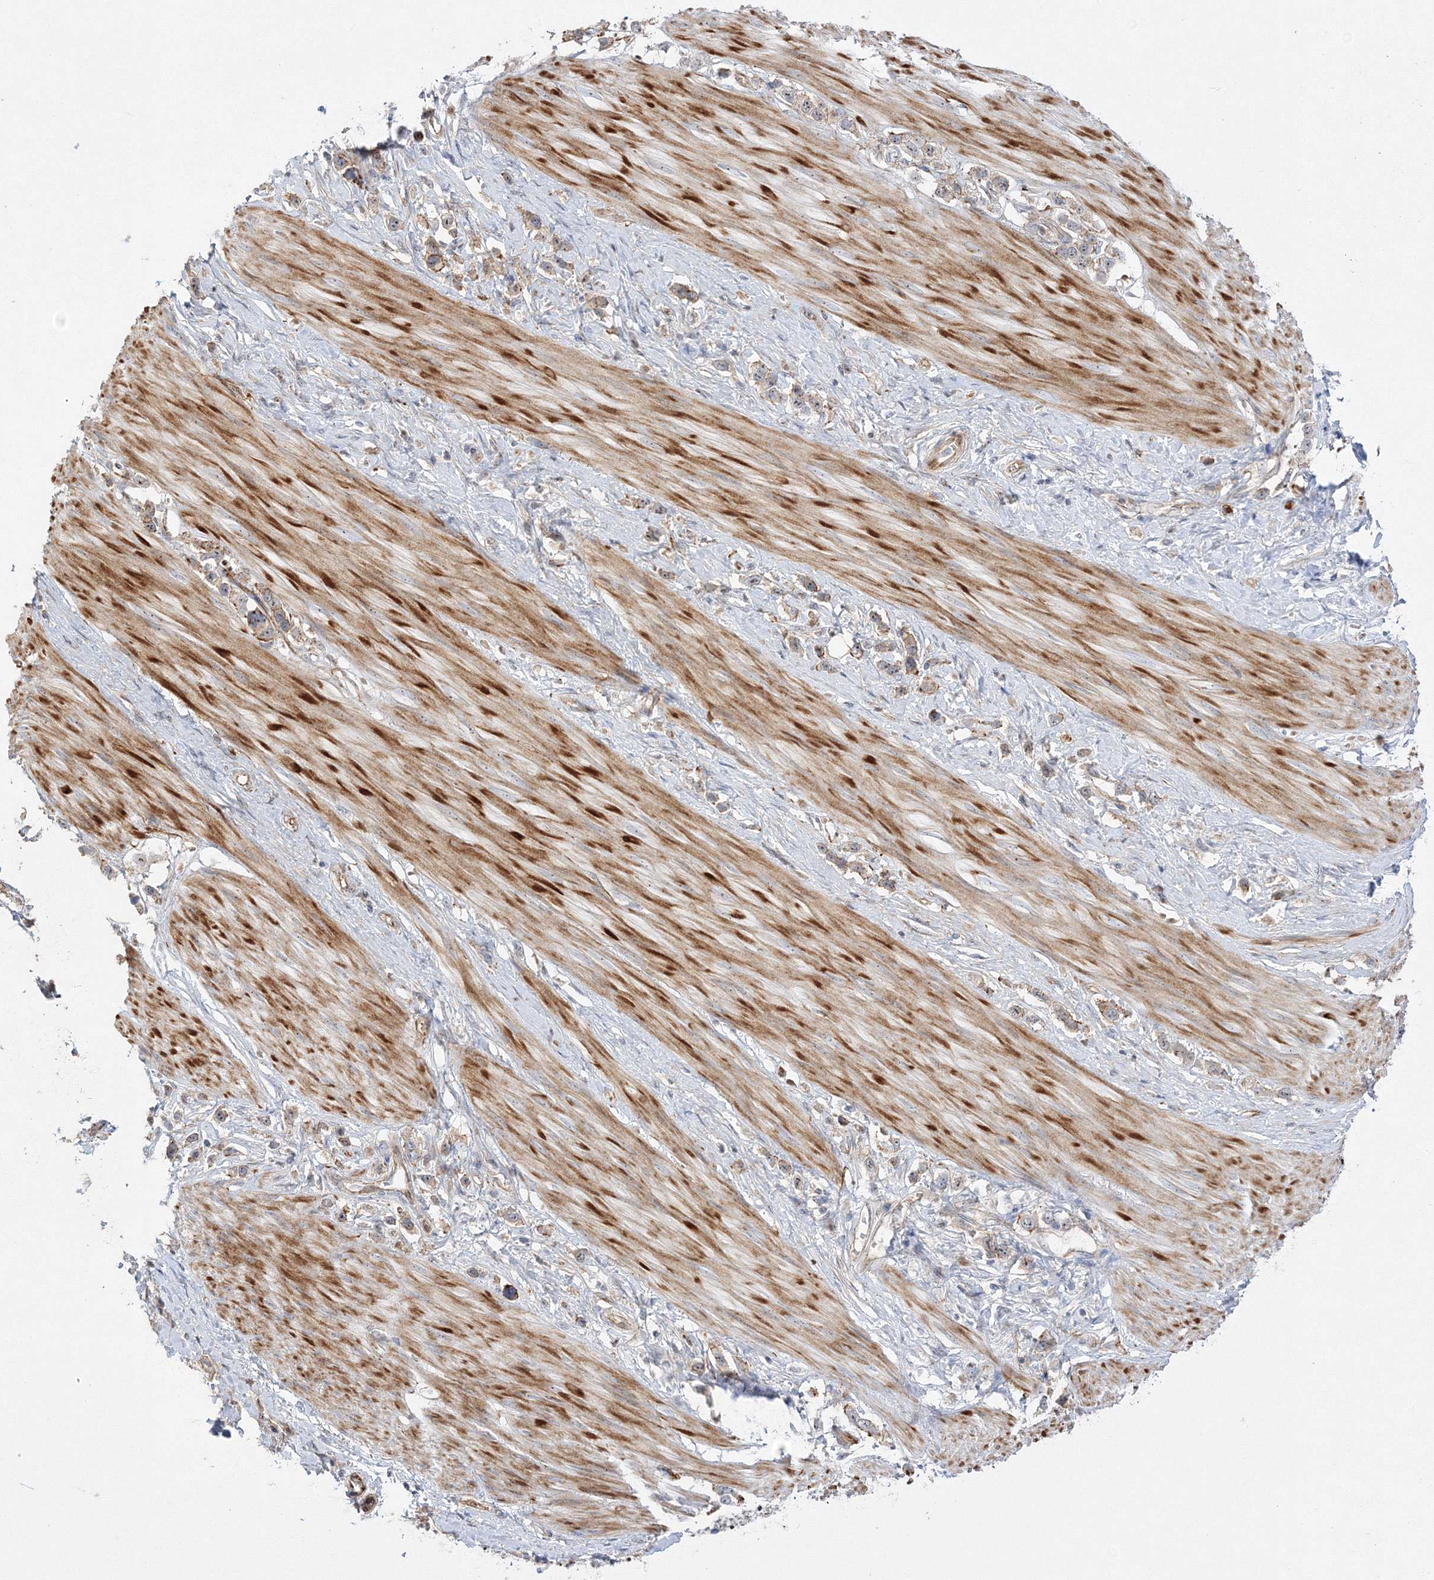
{"staining": {"intensity": "weak", "quantity": ">75%", "location": "cytoplasmic/membranous,nuclear"}, "tissue": "stomach cancer", "cell_type": "Tumor cells", "image_type": "cancer", "snomed": [{"axis": "morphology", "description": "Adenocarcinoma, NOS"}, {"axis": "topography", "description": "Stomach"}], "caption": "Brown immunohistochemical staining in stomach adenocarcinoma shows weak cytoplasmic/membranous and nuclear staining in about >75% of tumor cells.", "gene": "NPM3", "patient": {"sex": "female", "age": 65}}